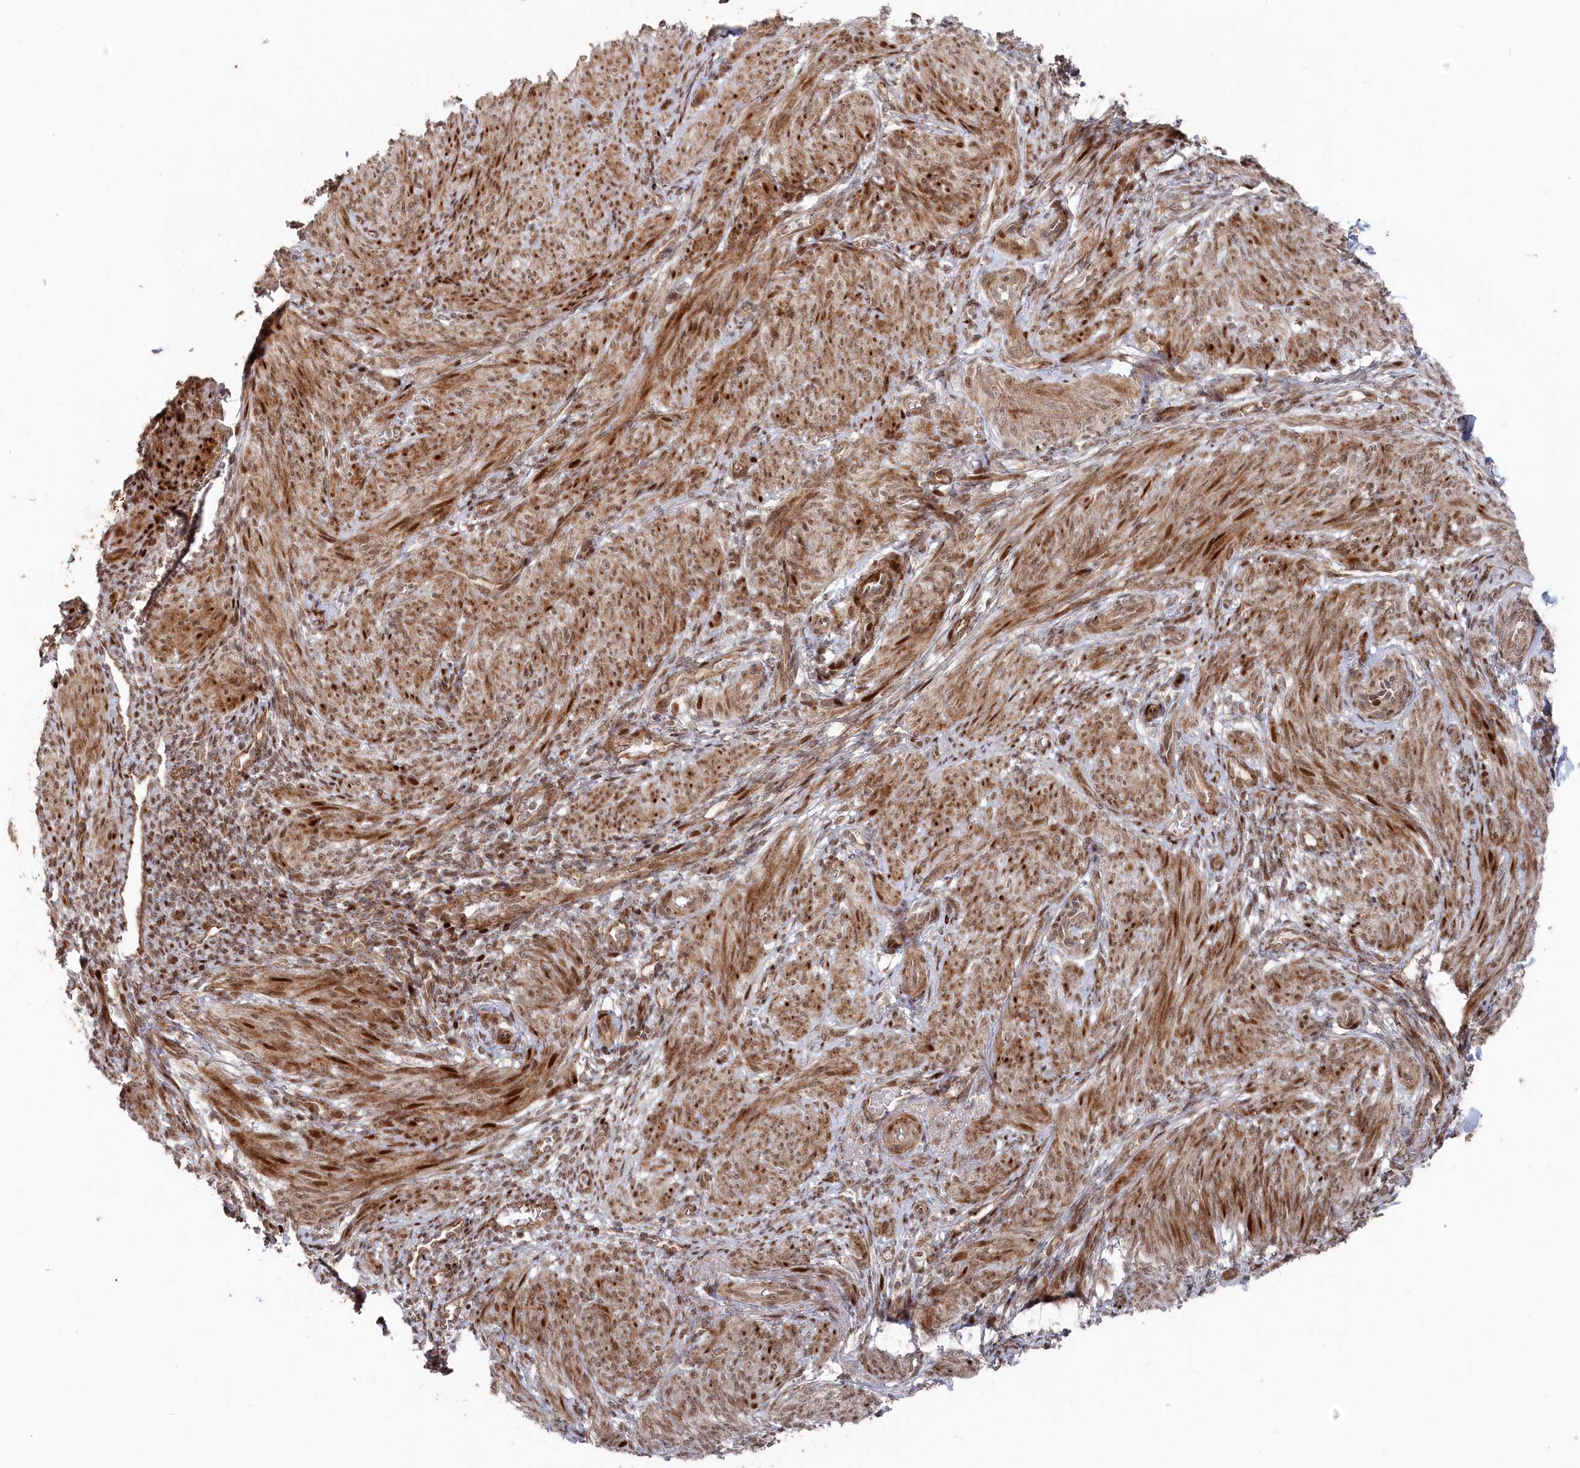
{"staining": {"intensity": "moderate", "quantity": ">75%", "location": "cytoplasmic/membranous,nuclear"}, "tissue": "smooth muscle", "cell_type": "Smooth muscle cells", "image_type": "normal", "snomed": [{"axis": "morphology", "description": "Normal tissue, NOS"}, {"axis": "topography", "description": "Smooth muscle"}], "caption": "This histopathology image shows benign smooth muscle stained with immunohistochemistry (IHC) to label a protein in brown. The cytoplasmic/membranous,nuclear of smooth muscle cells show moderate positivity for the protein. Nuclei are counter-stained blue.", "gene": "POLR3A", "patient": {"sex": "female", "age": 39}}